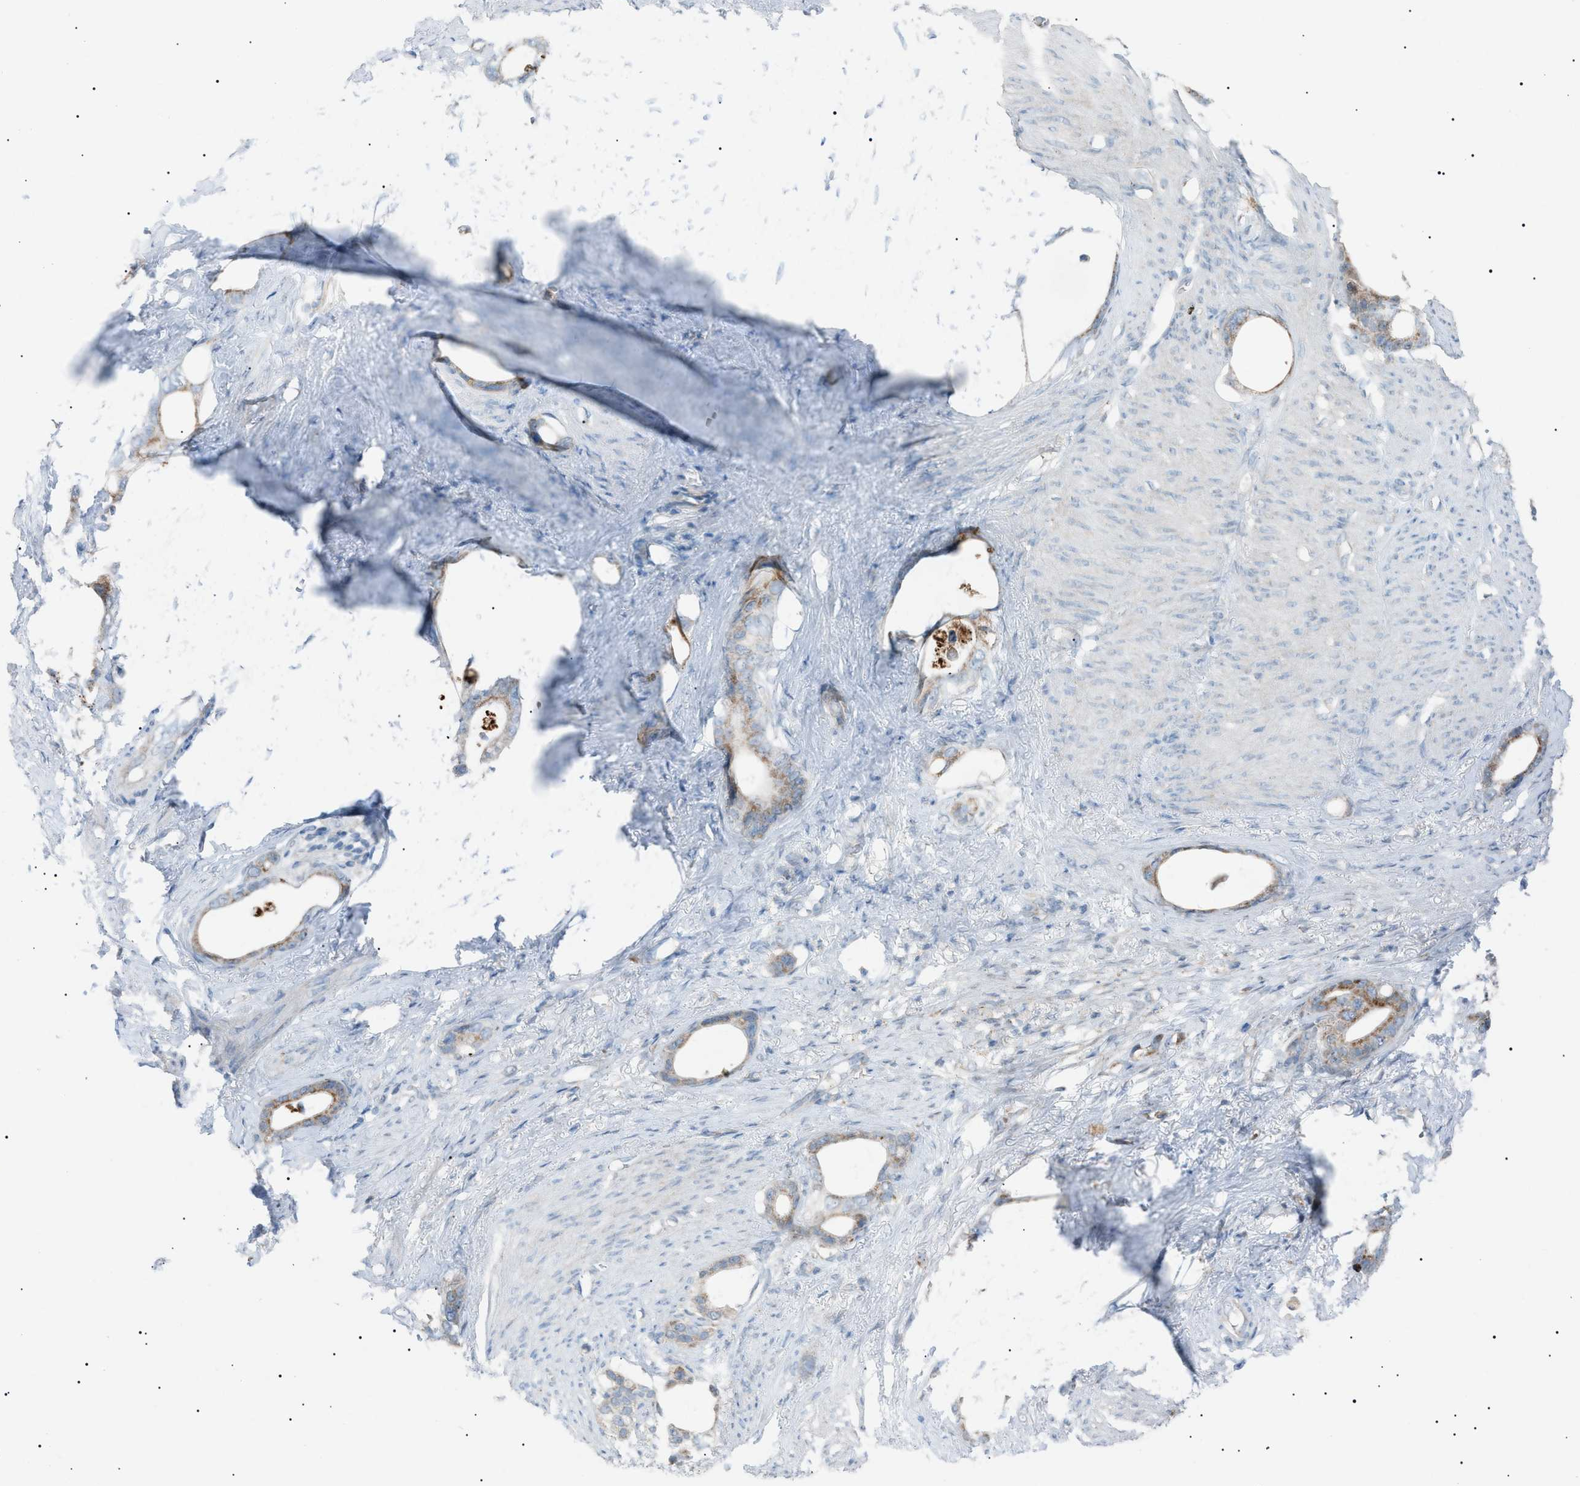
{"staining": {"intensity": "weak", "quantity": ">75%", "location": "cytoplasmic/membranous"}, "tissue": "stomach cancer", "cell_type": "Tumor cells", "image_type": "cancer", "snomed": [{"axis": "morphology", "description": "Adenocarcinoma, NOS"}, {"axis": "topography", "description": "Stomach"}], "caption": "A high-resolution micrograph shows immunohistochemistry (IHC) staining of stomach cancer, which demonstrates weak cytoplasmic/membranous positivity in about >75% of tumor cells.", "gene": "ZNF516", "patient": {"sex": "female", "age": 75}}